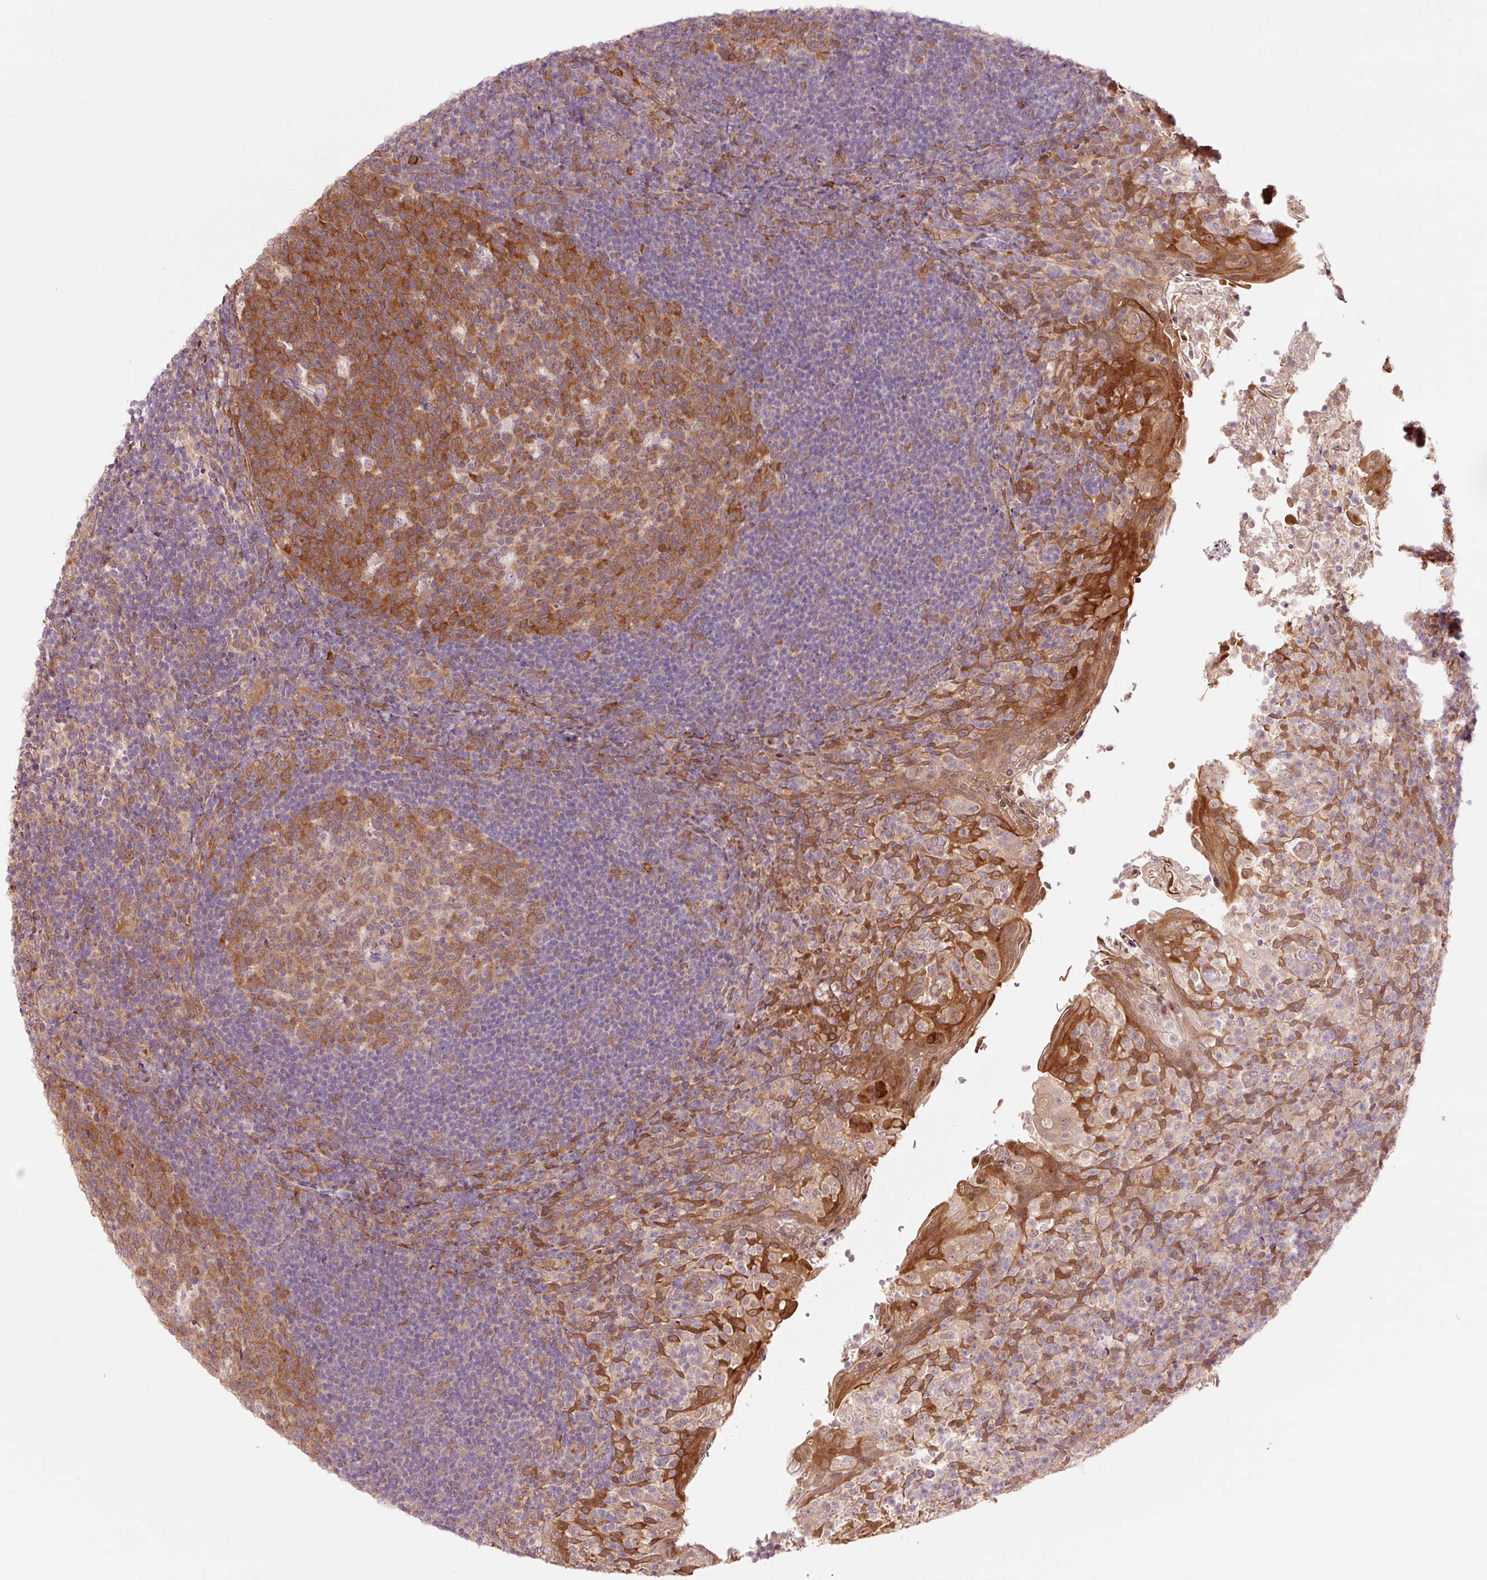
{"staining": {"intensity": "strong", "quantity": "25%-75%", "location": "cytoplasmic/membranous,nuclear"}, "tissue": "tonsil", "cell_type": "Germinal center cells", "image_type": "normal", "snomed": [{"axis": "morphology", "description": "Normal tissue, NOS"}, {"axis": "topography", "description": "Tonsil"}], "caption": "A micrograph of tonsil stained for a protein reveals strong cytoplasmic/membranous,nuclear brown staining in germinal center cells.", "gene": "FBXL14", "patient": {"sex": "female", "age": 10}}